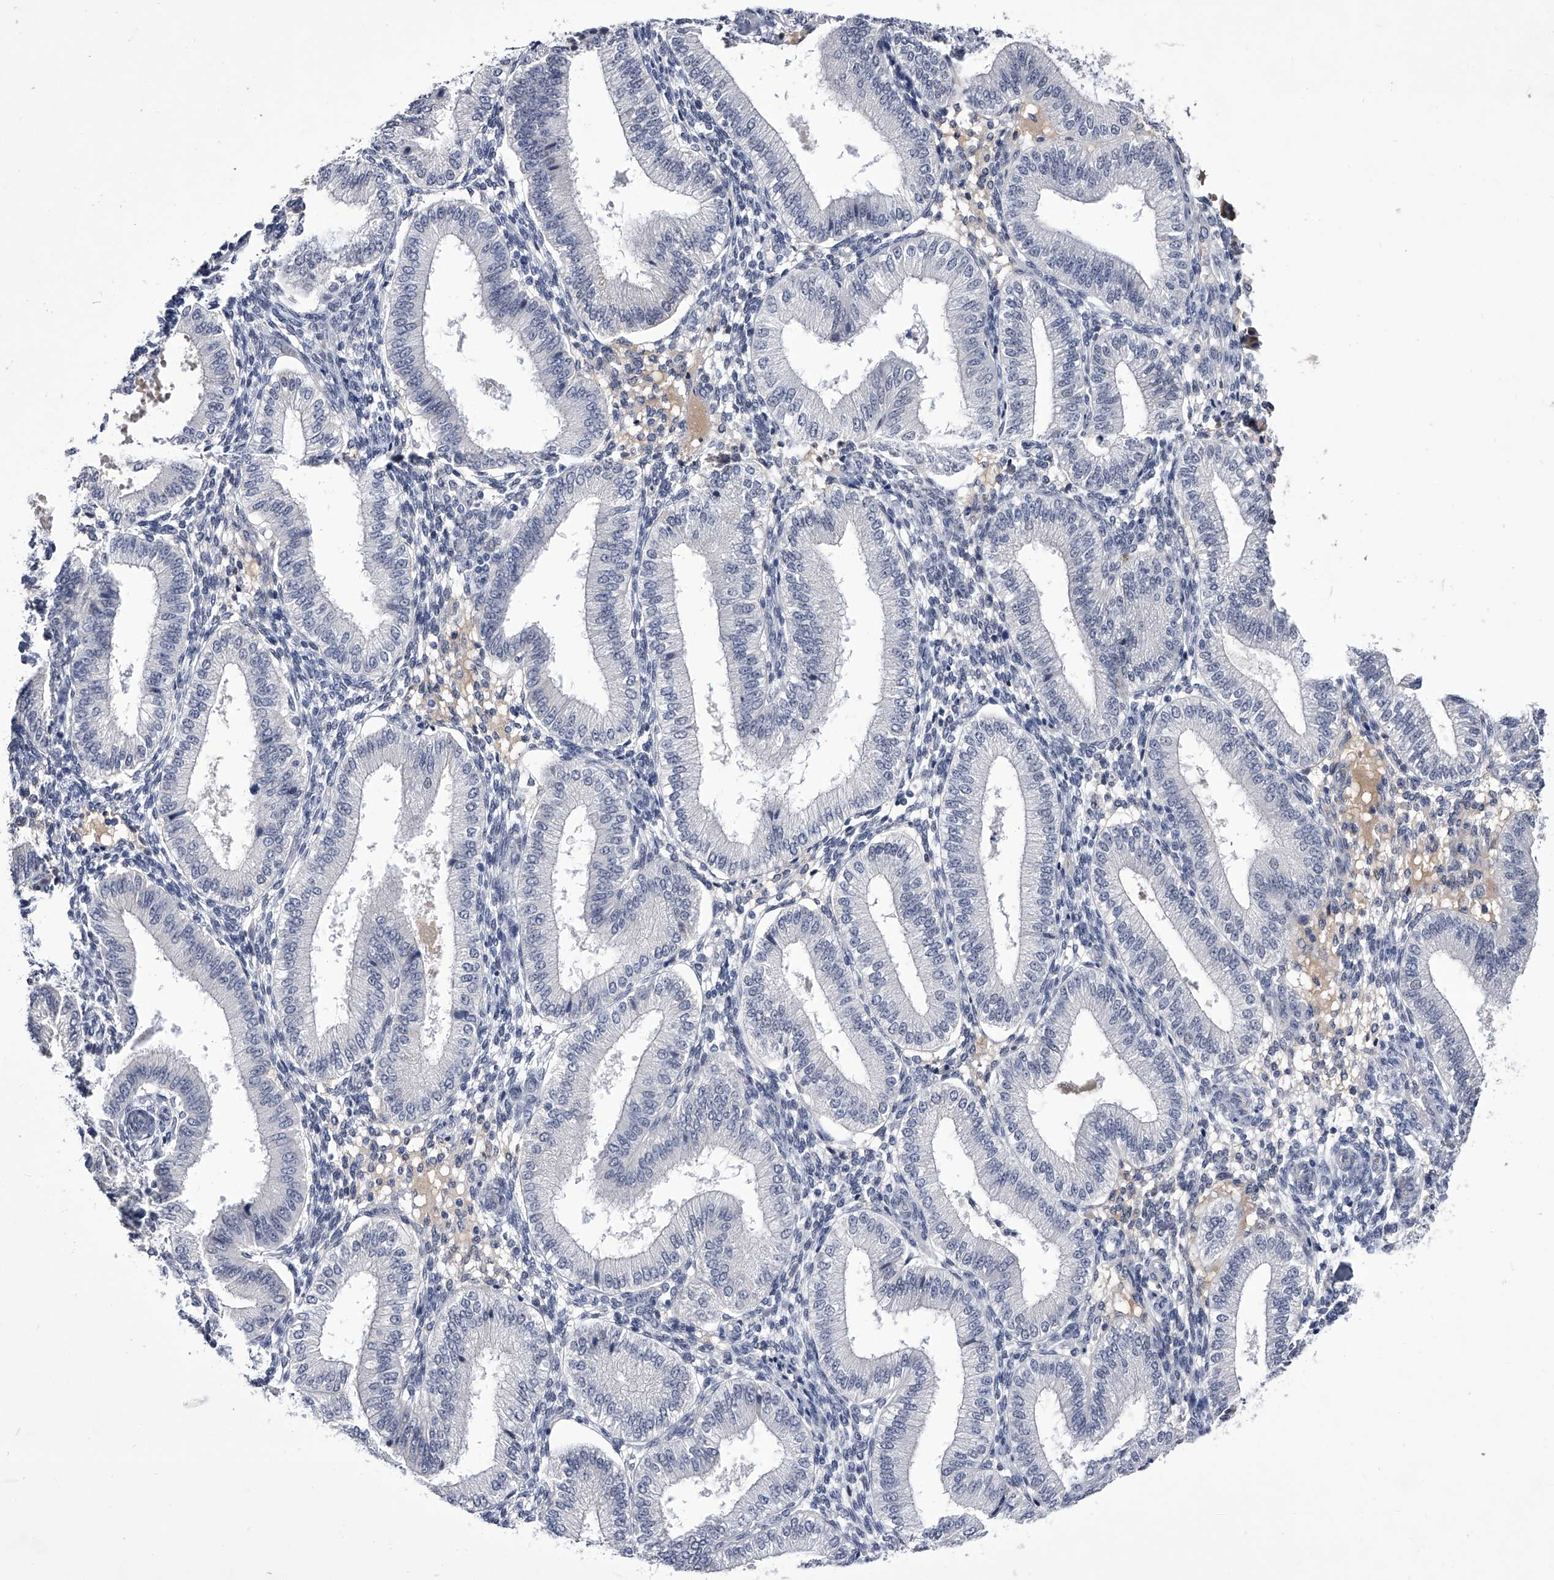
{"staining": {"intensity": "negative", "quantity": "none", "location": "none"}, "tissue": "endometrium", "cell_type": "Cells in endometrial stroma", "image_type": "normal", "snomed": [{"axis": "morphology", "description": "Normal tissue, NOS"}, {"axis": "topography", "description": "Endometrium"}], "caption": "High power microscopy histopathology image of an immunohistochemistry (IHC) micrograph of unremarkable endometrium, revealing no significant staining in cells in endometrial stroma.", "gene": "CRISP2", "patient": {"sex": "female", "age": 39}}